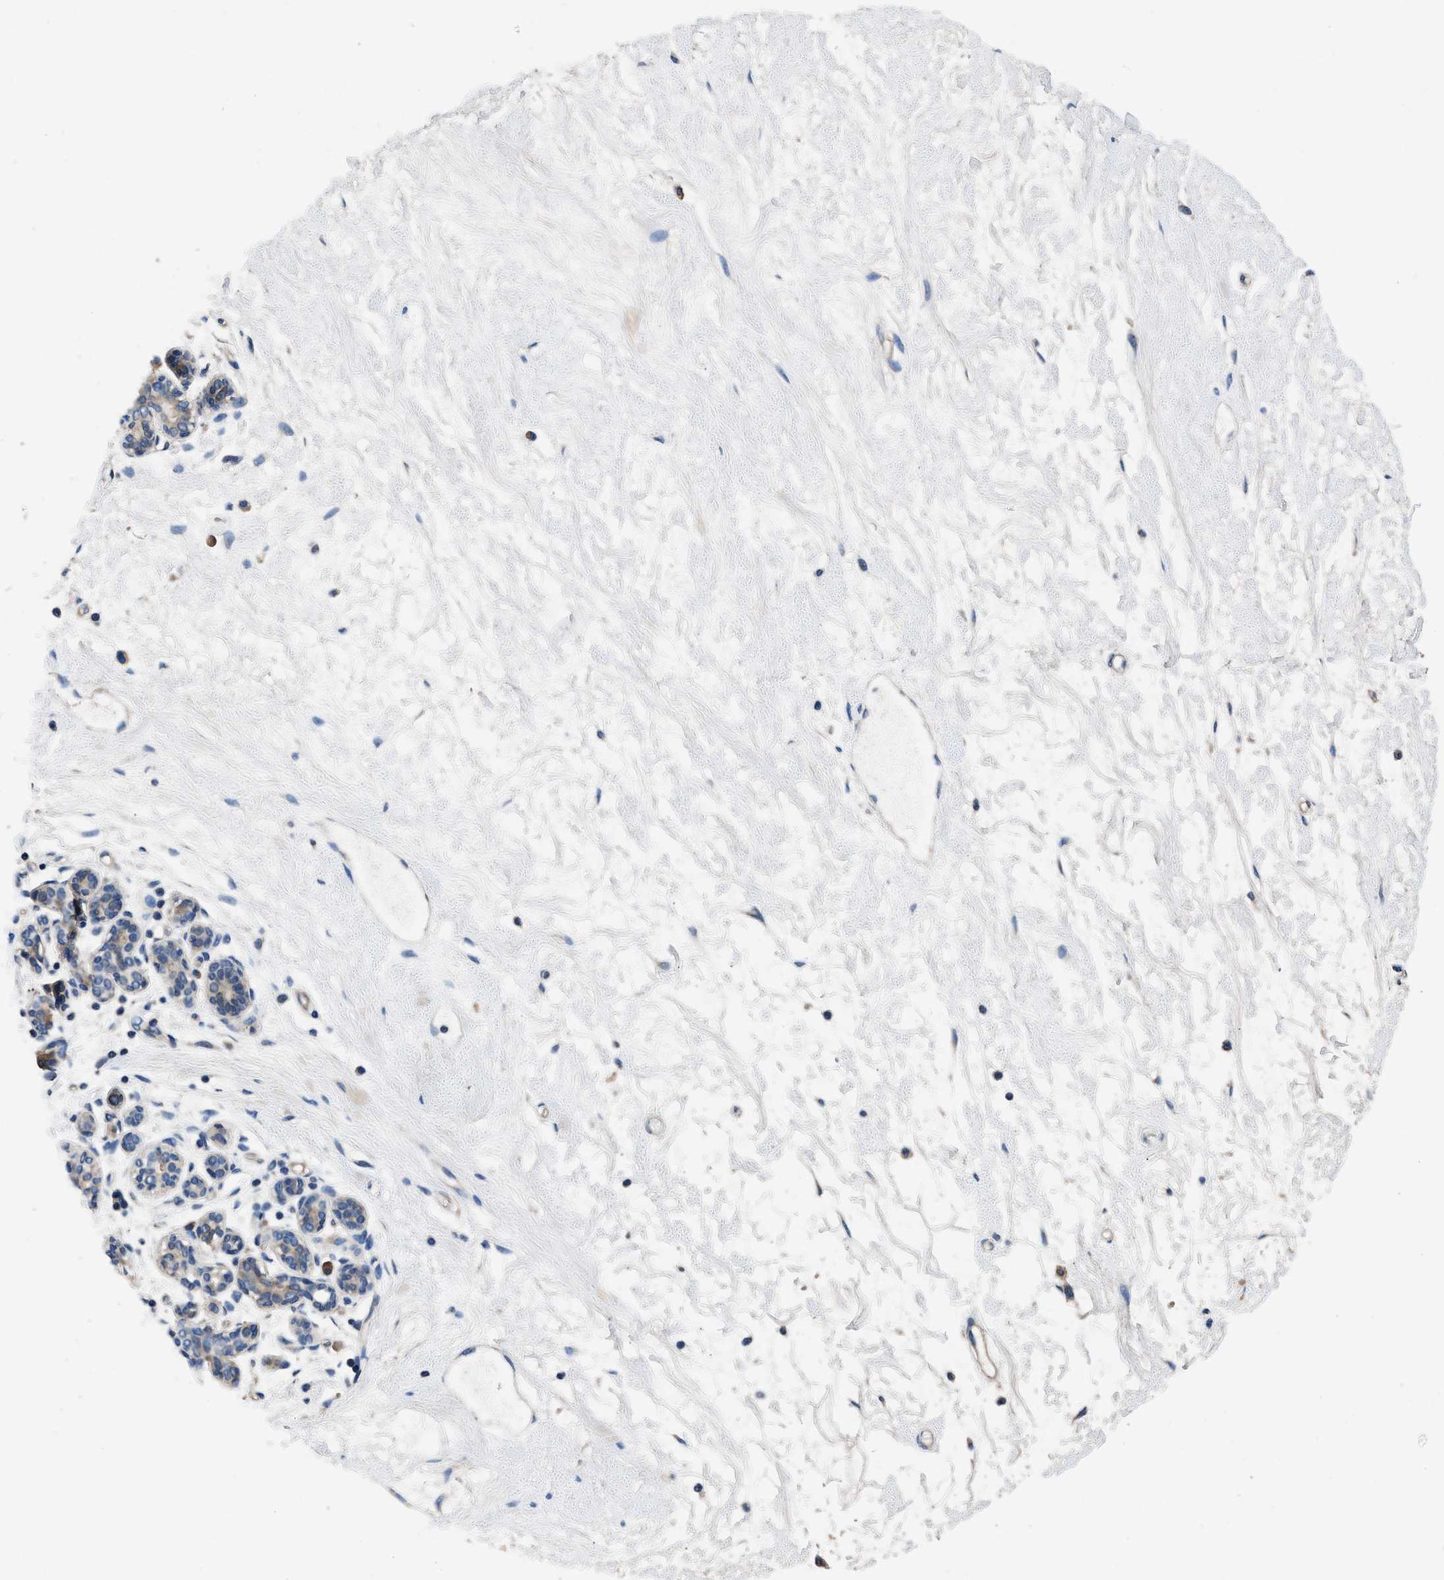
{"staining": {"intensity": "negative", "quantity": "none", "location": "none"}, "tissue": "breast", "cell_type": "Adipocytes", "image_type": "normal", "snomed": [{"axis": "morphology", "description": "Normal tissue, NOS"}, {"axis": "morphology", "description": "Lobular carcinoma"}, {"axis": "topography", "description": "Breast"}], "caption": "Adipocytes are negative for protein expression in benign human breast. The staining was performed using DAB (3,3'-diaminobenzidine) to visualize the protein expression in brown, while the nuclei were stained in blue with hematoxylin (Magnification: 20x).", "gene": "DHRS7B", "patient": {"sex": "female", "age": 59}}